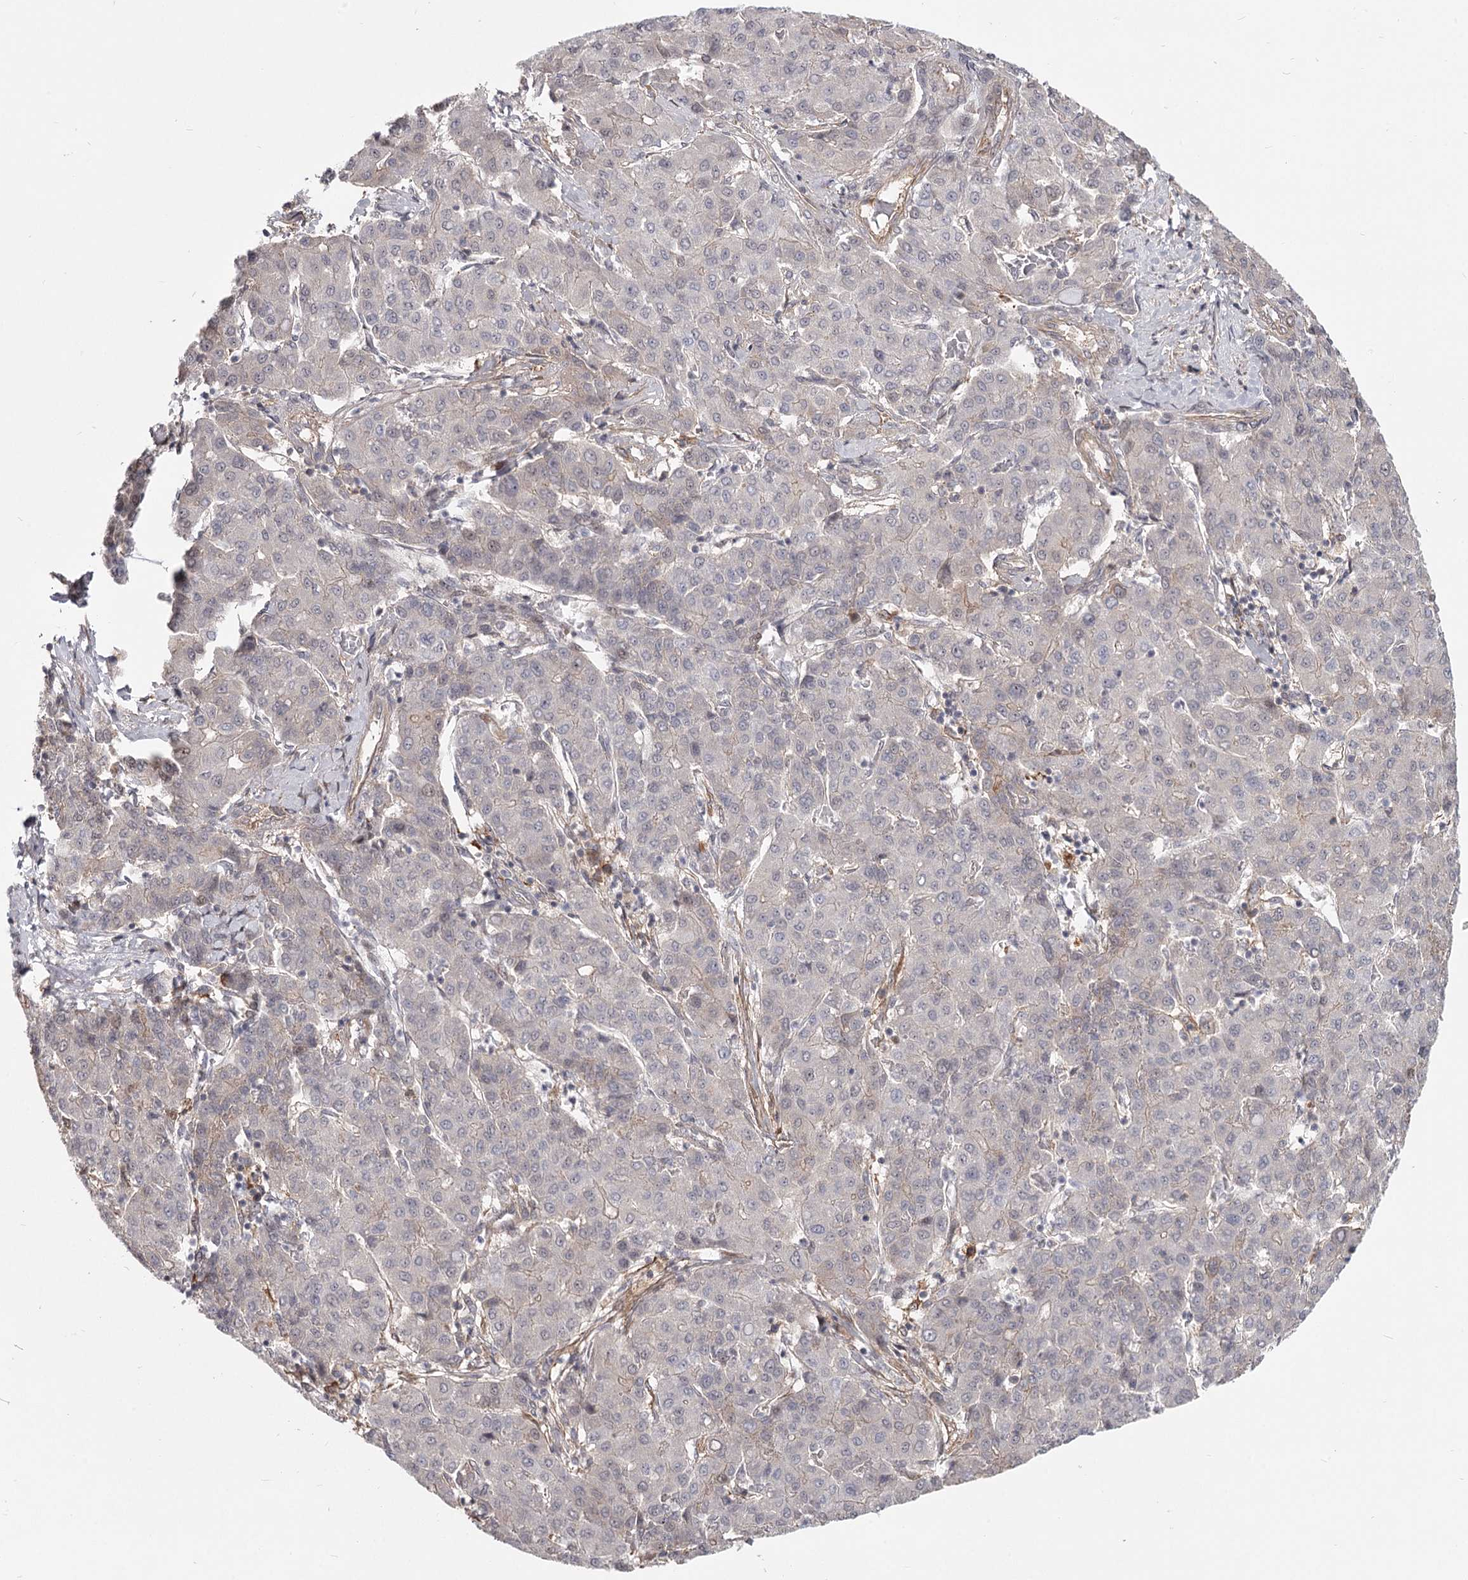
{"staining": {"intensity": "negative", "quantity": "none", "location": "none"}, "tissue": "liver cancer", "cell_type": "Tumor cells", "image_type": "cancer", "snomed": [{"axis": "morphology", "description": "Carcinoma, Hepatocellular, NOS"}, {"axis": "topography", "description": "Liver"}], "caption": "This is an IHC photomicrograph of human liver hepatocellular carcinoma. There is no staining in tumor cells.", "gene": "CCNG2", "patient": {"sex": "male", "age": 65}}